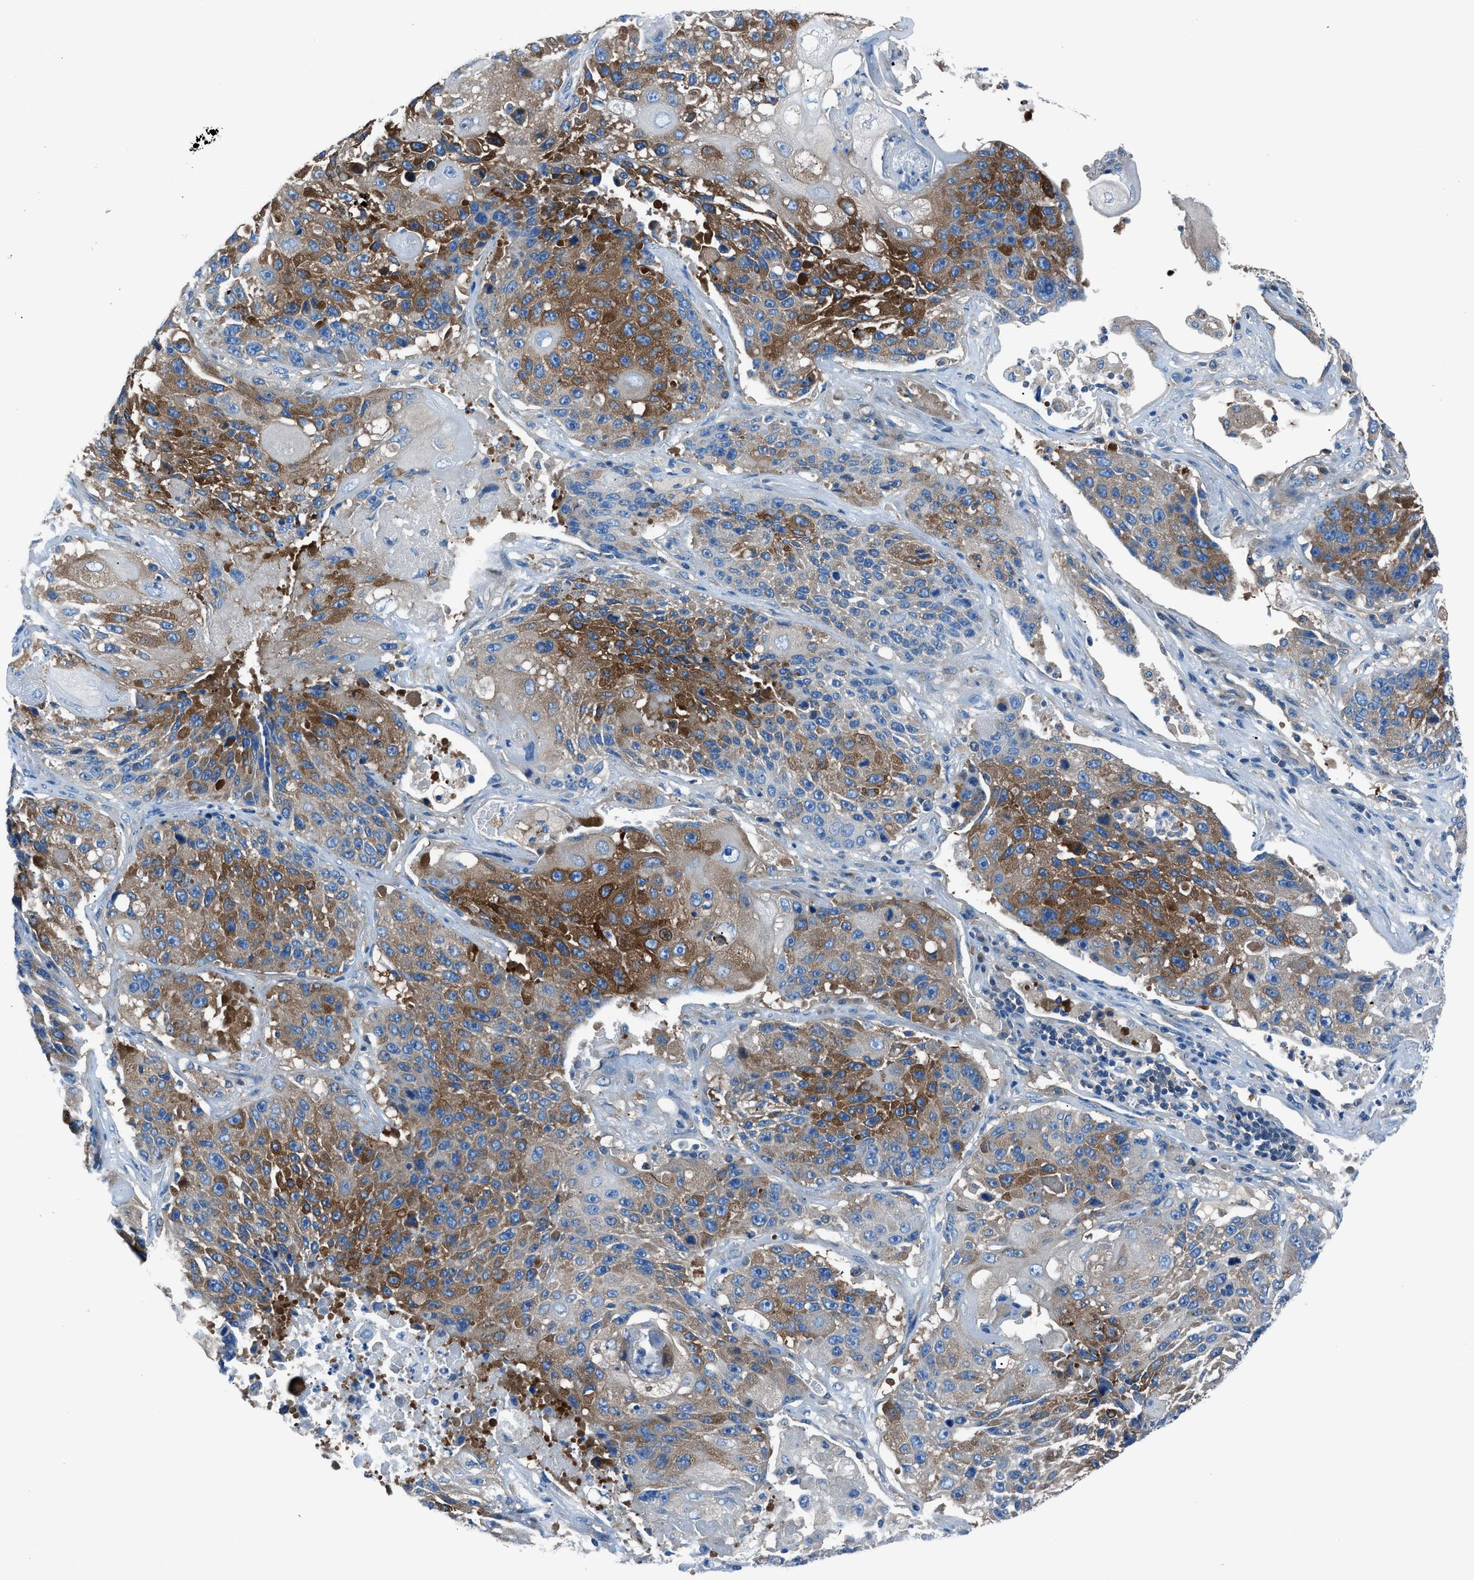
{"staining": {"intensity": "strong", "quantity": ">75%", "location": "cytoplasmic/membranous"}, "tissue": "lung cancer", "cell_type": "Tumor cells", "image_type": "cancer", "snomed": [{"axis": "morphology", "description": "Squamous cell carcinoma, NOS"}, {"axis": "topography", "description": "Lung"}], "caption": "Strong cytoplasmic/membranous staining for a protein is appreciated in about >75% of tumor cells of lung cancer (squamous cell carcinoma) using immunohistochemistry.", "gene": "SARS1", "patient": {"sex": "male", "age": 61}}